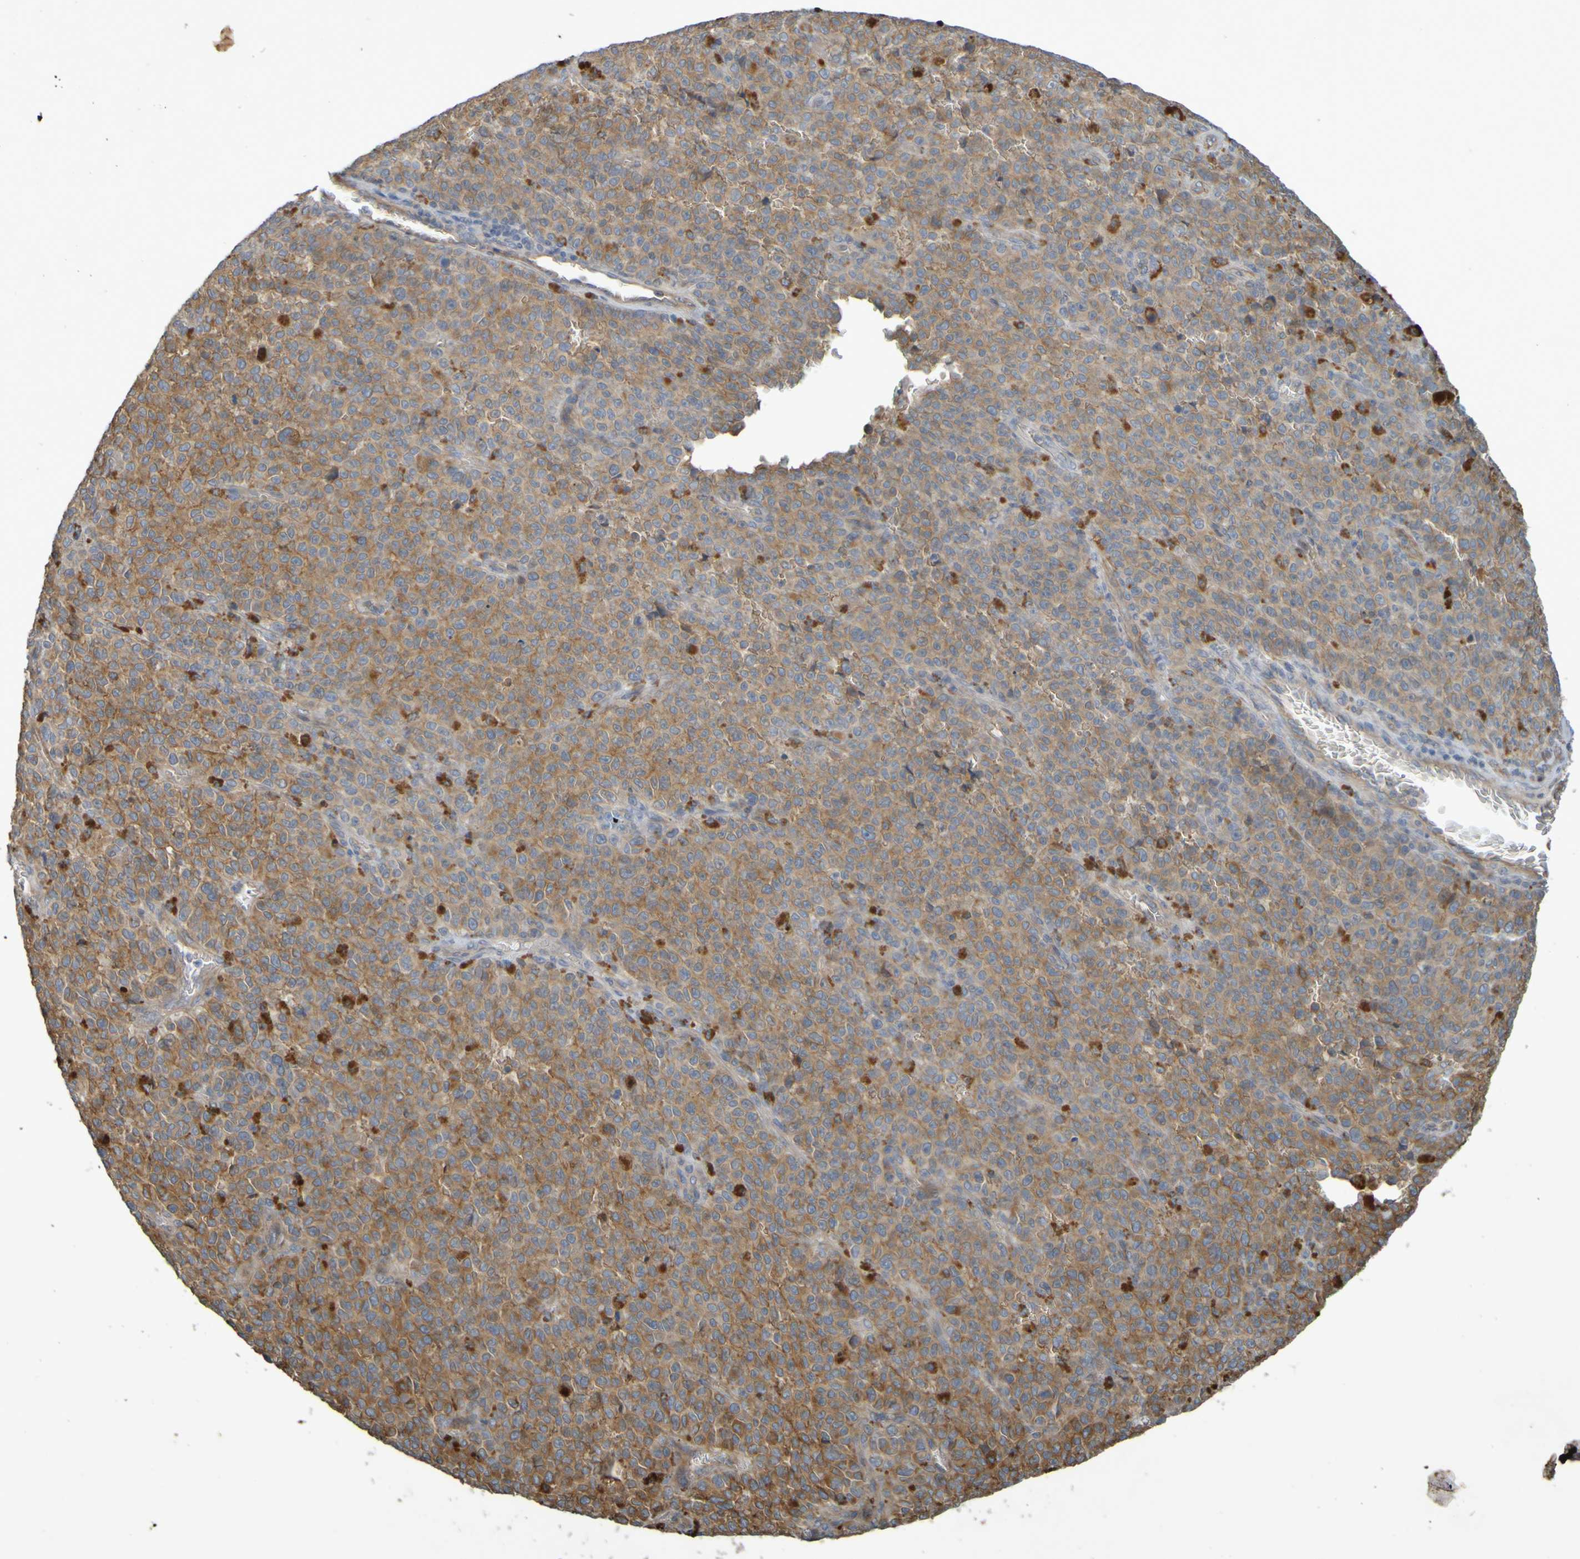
{"staining": {"intensity": "moderate", "quantity": ">75%", "location": "cytoplasmic/membranous"}, "tissue": "melanoma", "cell_type": "Tumor cells", "image_type": "cancer", "snomed": [{"axis": "morphology", "description": "Malignant melanoma, NOS"}, {"axis": "topography", "description": "Skin"}], "caption": "A micrograph of human malignant melanoma stained for a protein displays moderate cytoplasmic/membranous brown staining in tumor cells.", "gene": "B3GAT2", "patient": {"sex": "female", "age": 82}}